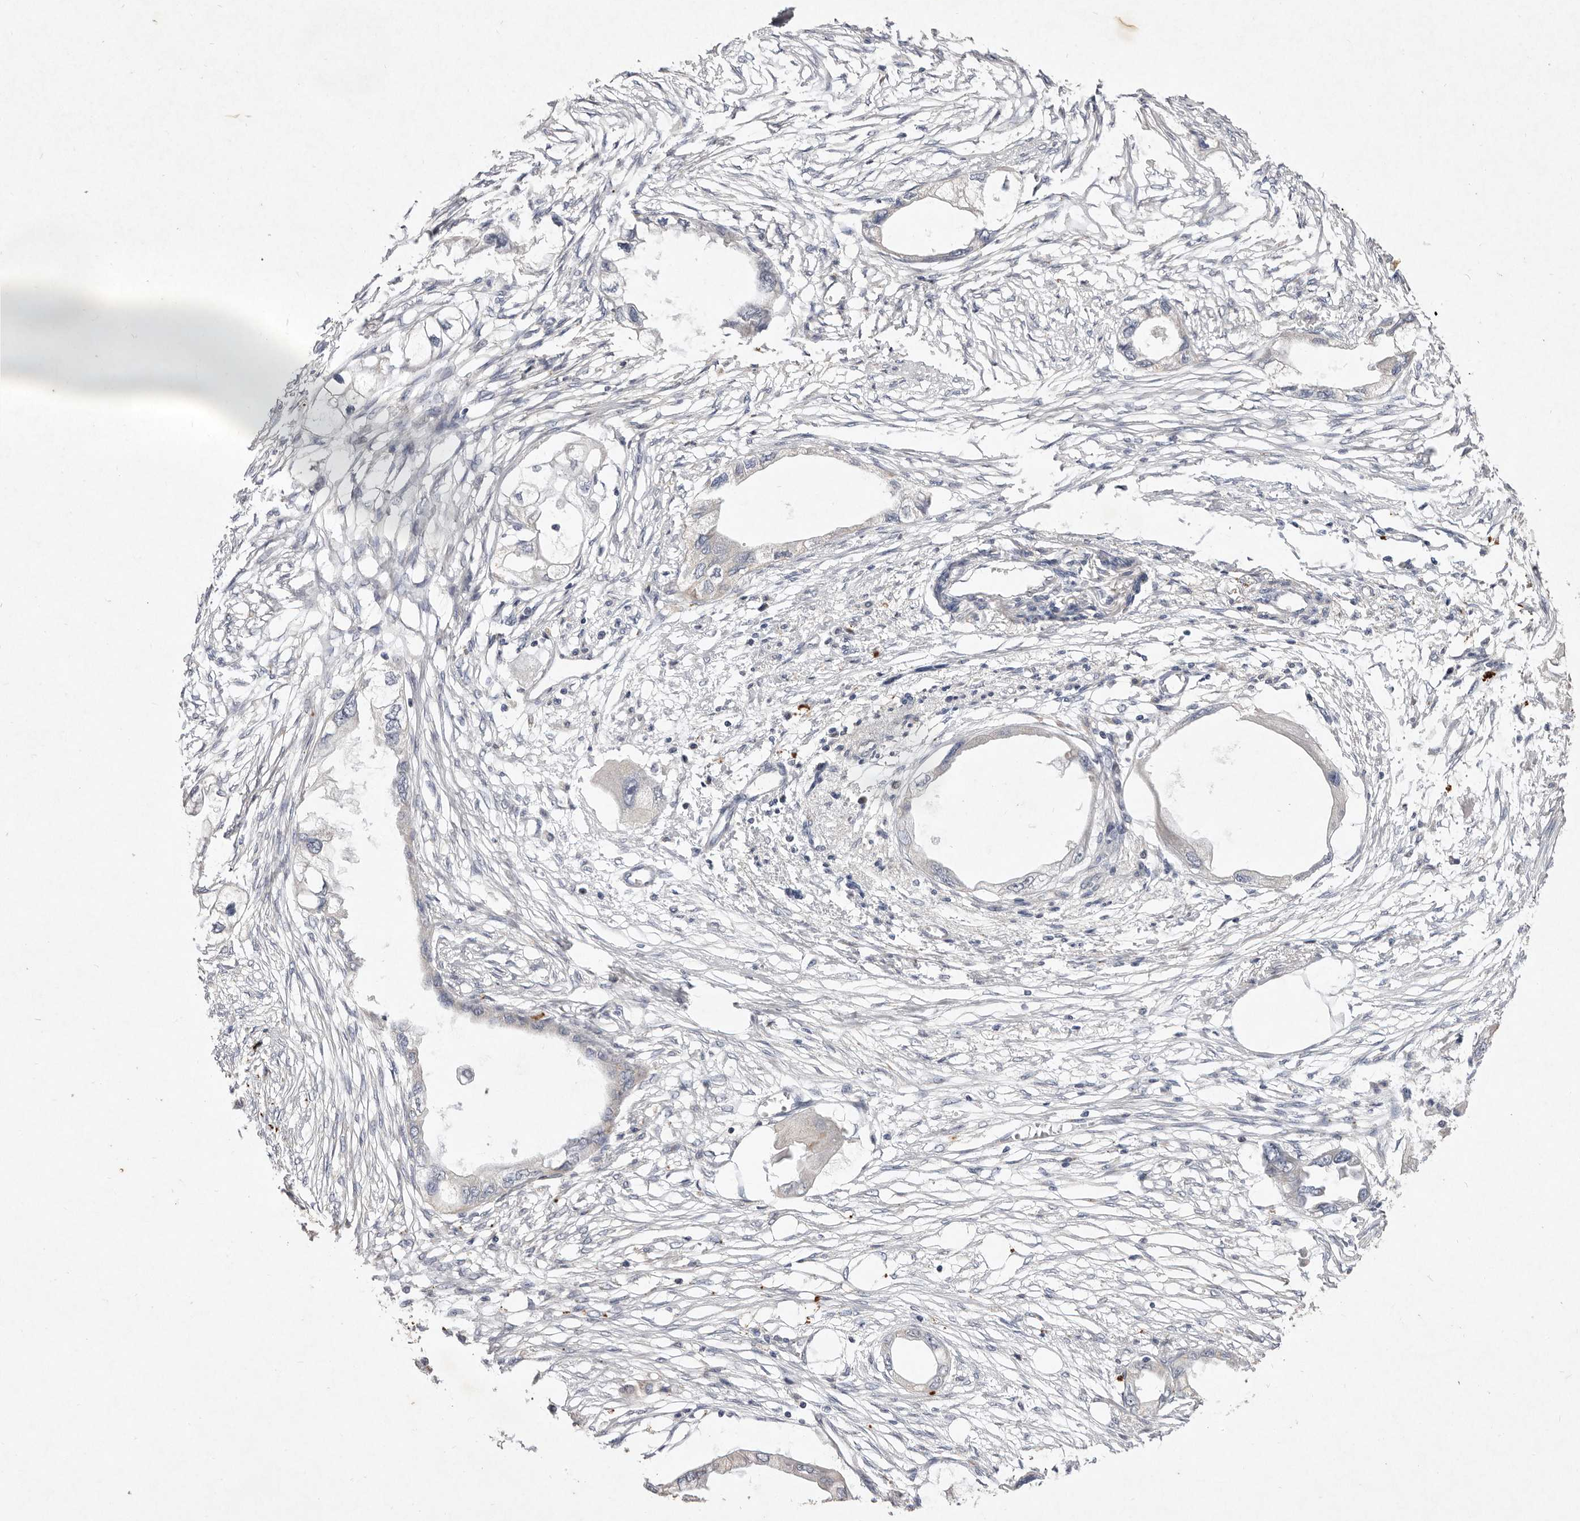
{"staining": {"intensity": "negative", "quantity": "none", "location": "none"}, "tissue": "endometrial cancer", "cell_type": "Tumor cells", "image_type": "cancer", "snomed": [{"axis": "morphology", "description": "Adenocarcinoma, NOS"}, {"axis": "morphology", "description": "Adenocarcinoma, metastatic, NOS"}, {"axis": "topography", "description": "Adipose tissue"}, {"axis": "topography", "description": "Endometrium"}], "caption": "High power microscopy histopathology image of an immunohistochemistry (IHC) micrograph of endometrial cancer (adenocarcinoma), revealing no significant positivity in tumor cells. (DAB (3,3'-diaminobenzidine) immunohistochemistry, high magnification).", "gene": "USP24", "patient": {"sex": "female", "age": 67}}